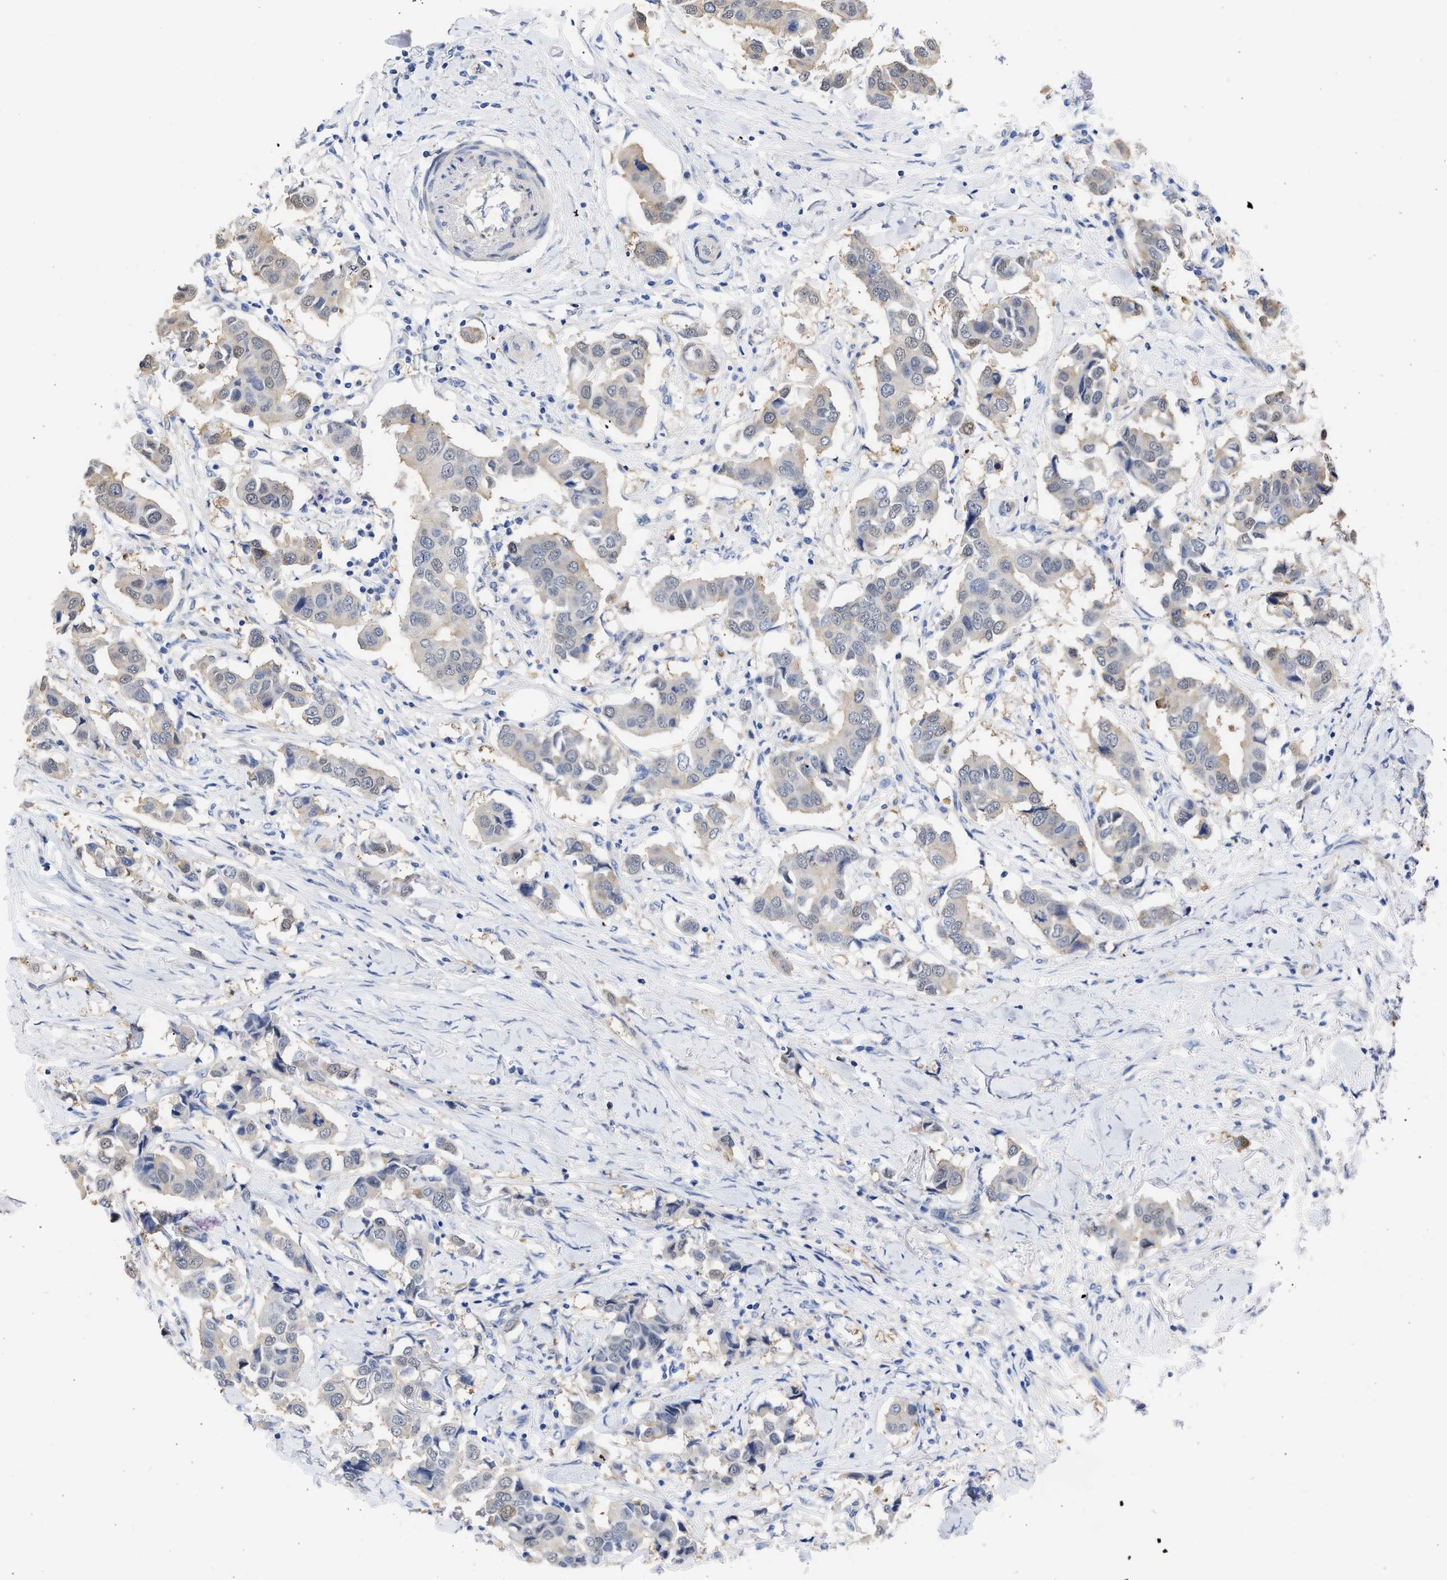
{"staining": {"intensity": "weak", "quantity": "<25%", "location": "cytoplasmic/membranous,nuclear"}, "tissue": "breast cancer", "cell_type": "Tumor cells", "image_type": "cancer", "snomed": [{"axis": "morphology", "description": "Duct carcinoma"}, {"axis": "topography", "description": "Breast"}], "caption": "IHC of human breast cancer (infiltrating ductal carcinoma) displays no positivity in tumor cells.", "gene": "THRA", "patient": {"sex": "female", "age": 80}}